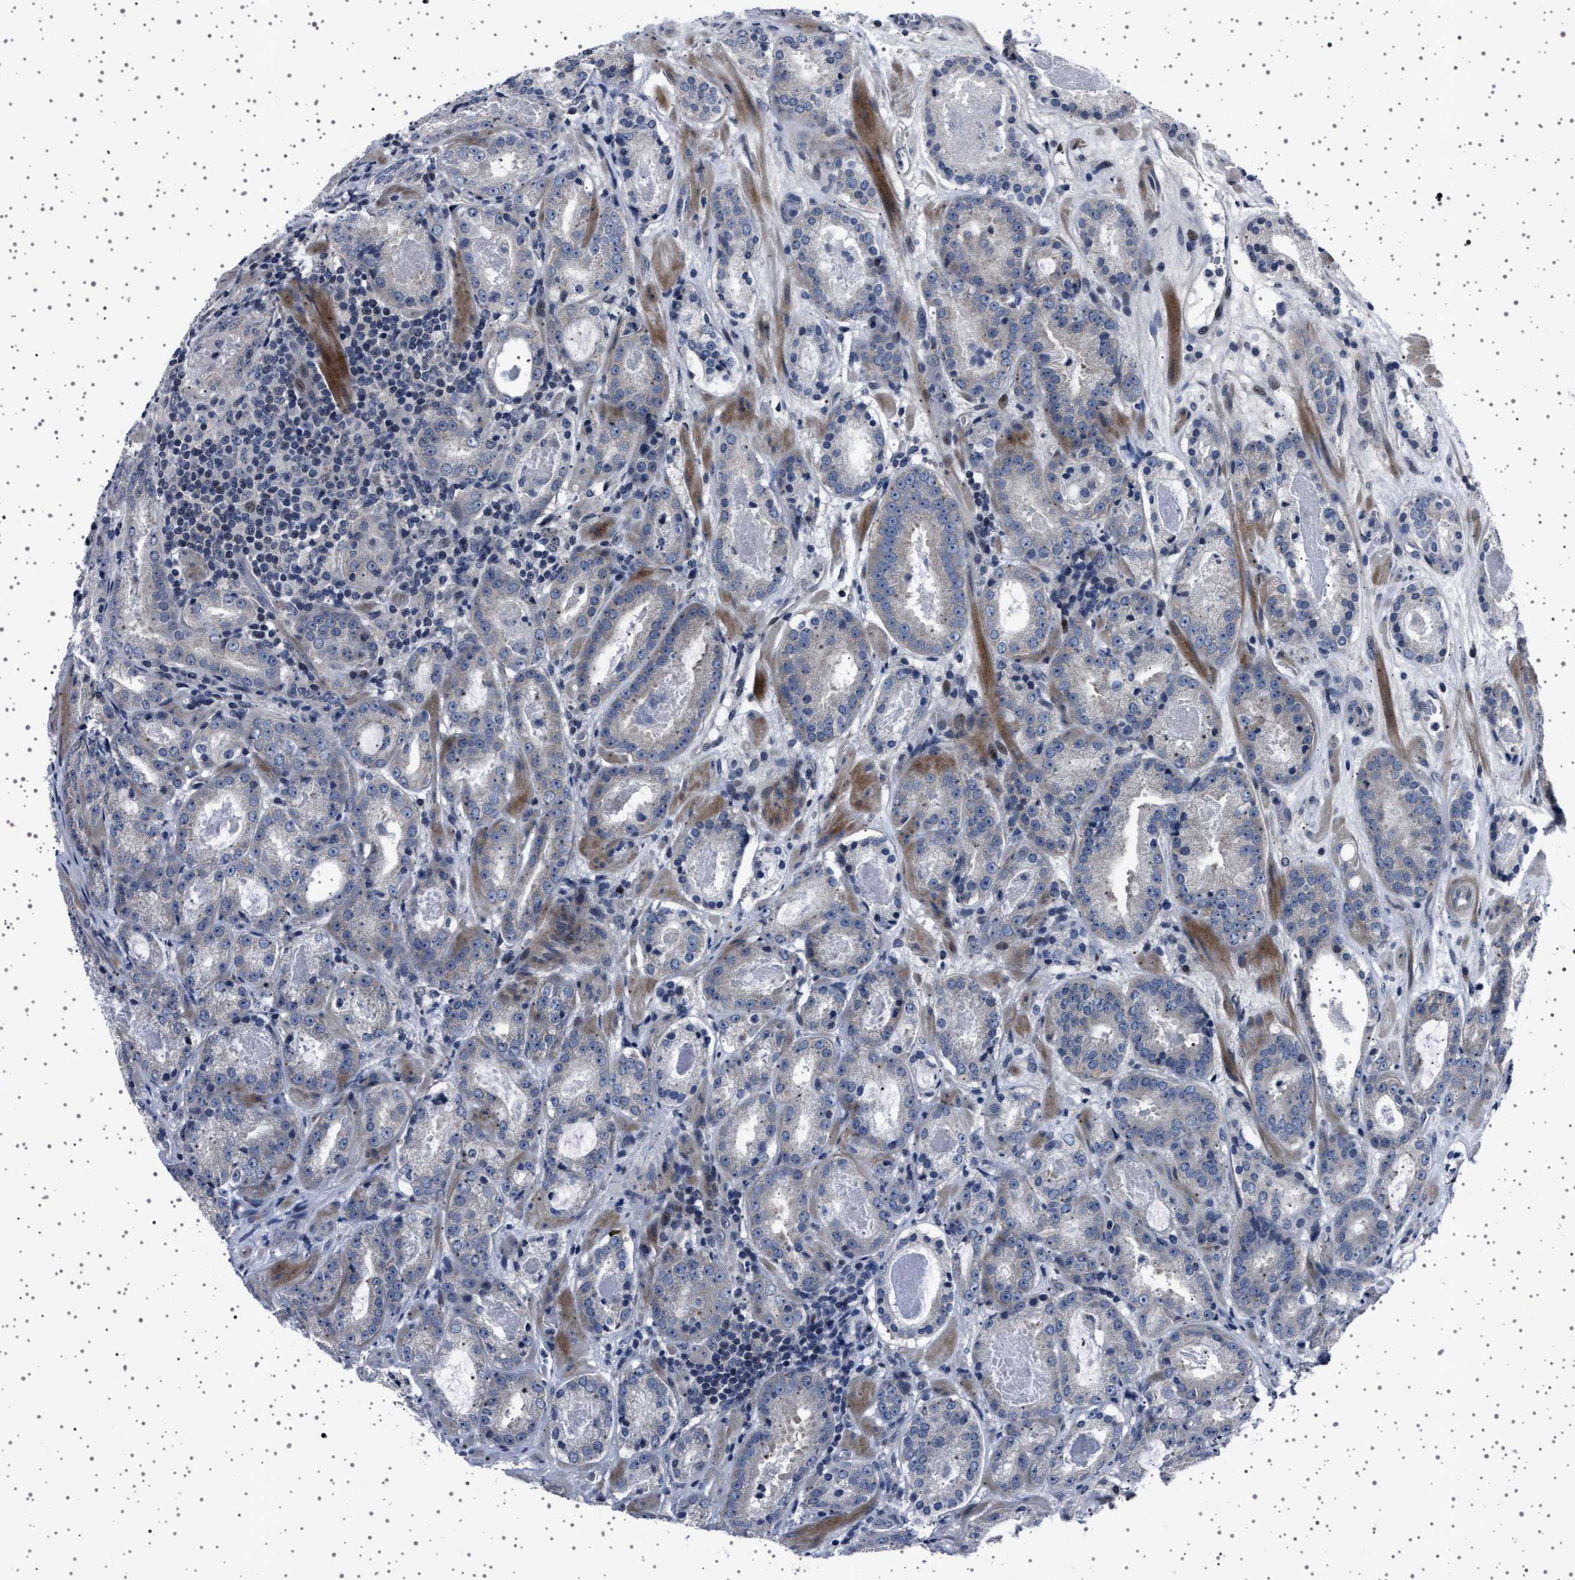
{"staining": {"intensity": "negative", "quantity": "none", "location": "none"}, "tissue": "prostate cancer", "cell_type": "Tumor cells", "image_type": "cancer", "snomed": [{"axis": "morphology", "description": "Adenocarcinoma, Low grade"}, {"axis": "topography", "description": "Prostate"}], "caption": "IHC of human prostate cancer exhibits no staining in tumor cells.", "gene": "PAK5", "patient": {"sex": "male", "age": 69}}